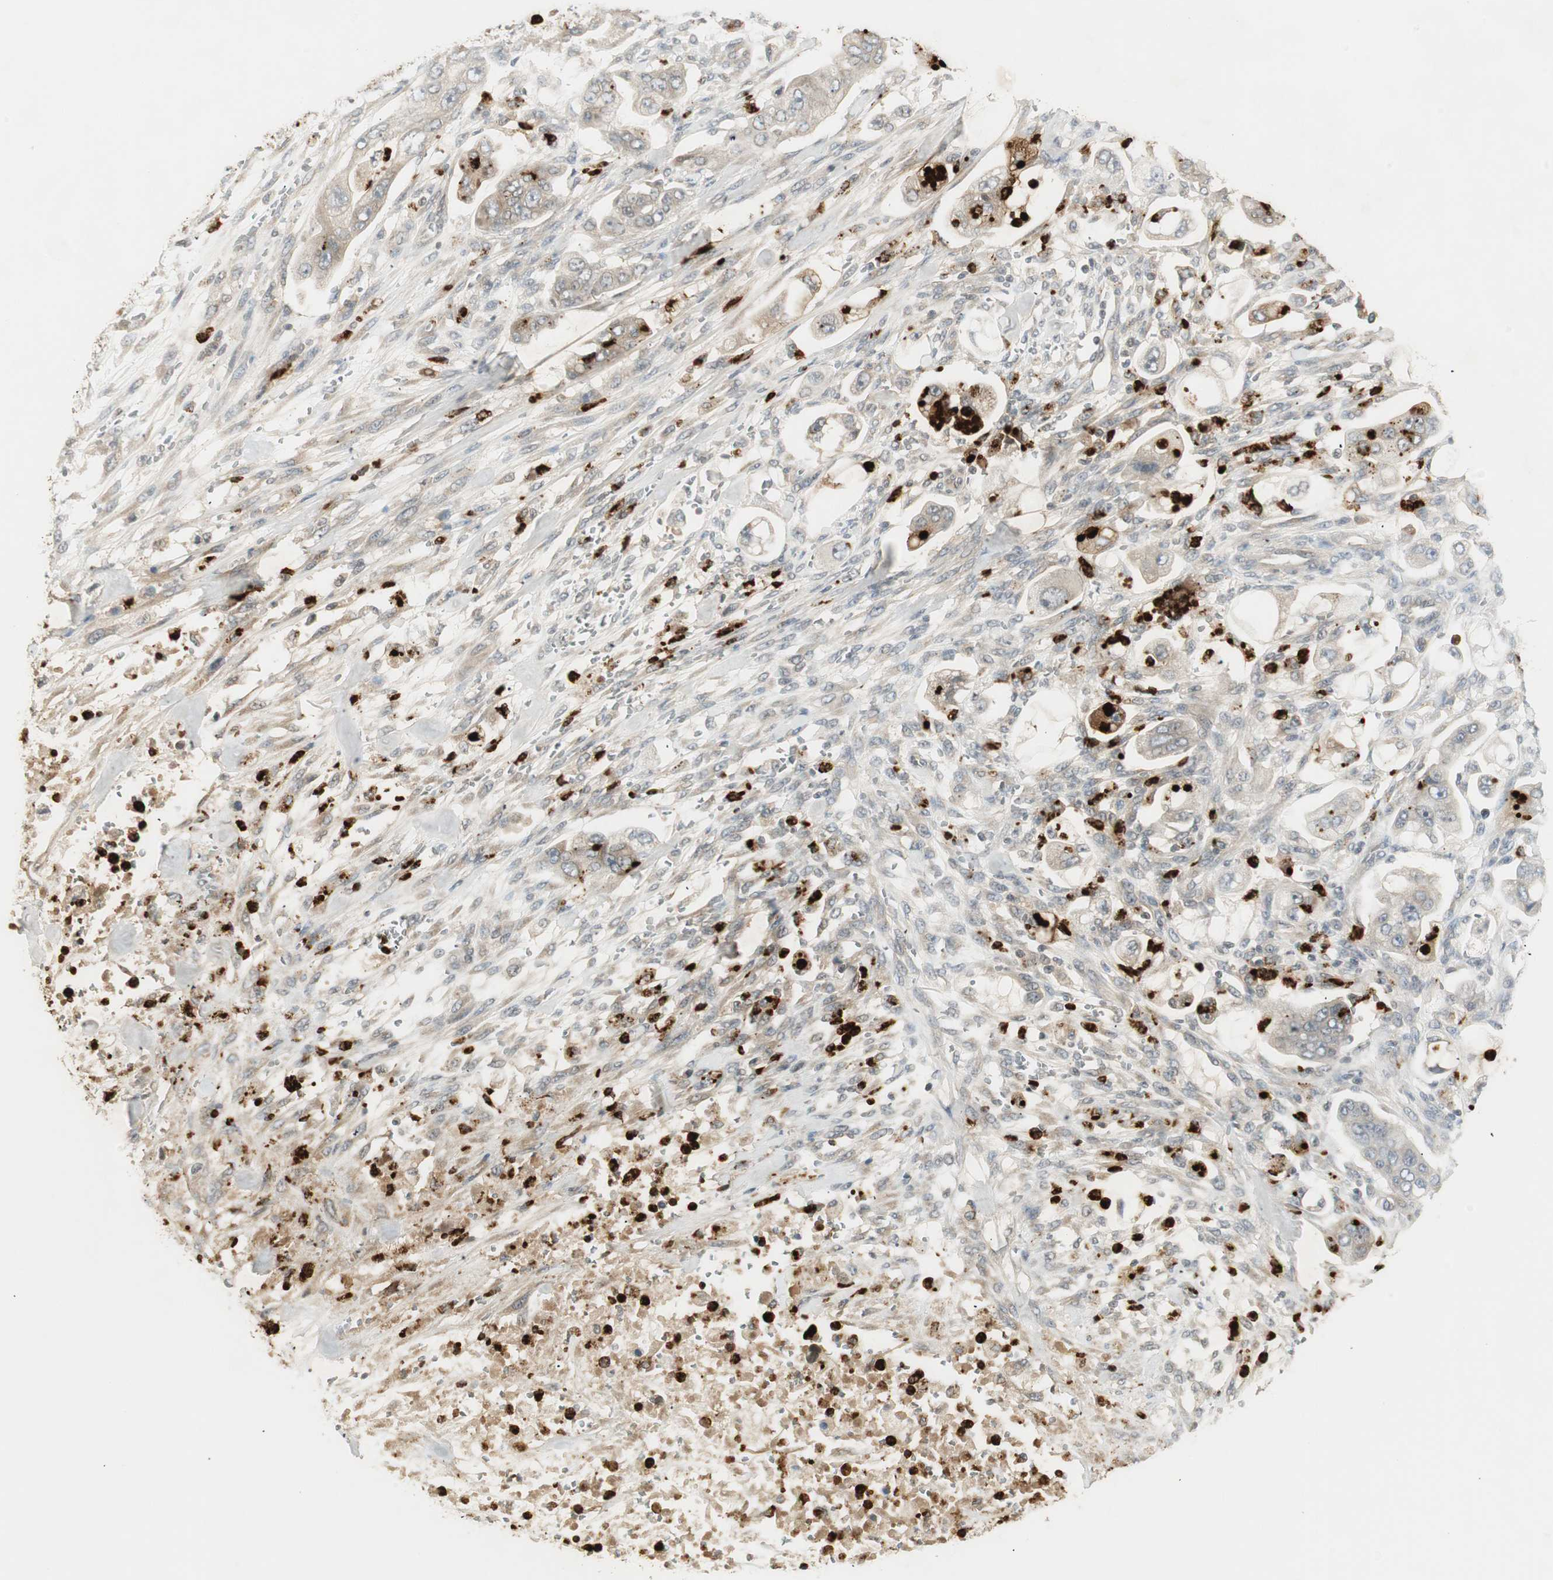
{"staining": {"intensity": "weak", "quantity": "25%-75%", "location": "cytoplasmic/membranous"}, "tissue": "stomach cancer", "cell_type": "Tumor cells", "image_type": "cancer", "snomed": [{"axis": "morphology", "description": "Adenocarcinoma, NOS"}, {"axis": "topography", "description": "Stomach"}], "caption": "Stomach cancer tissue demonstrates weak cytoplasmic/membranous staining in about 25%-75% of tumor cells, visualized by immunohistochemistry.", "gene": "PRTN3", "patient": {"sex": "male", "age": 62}}